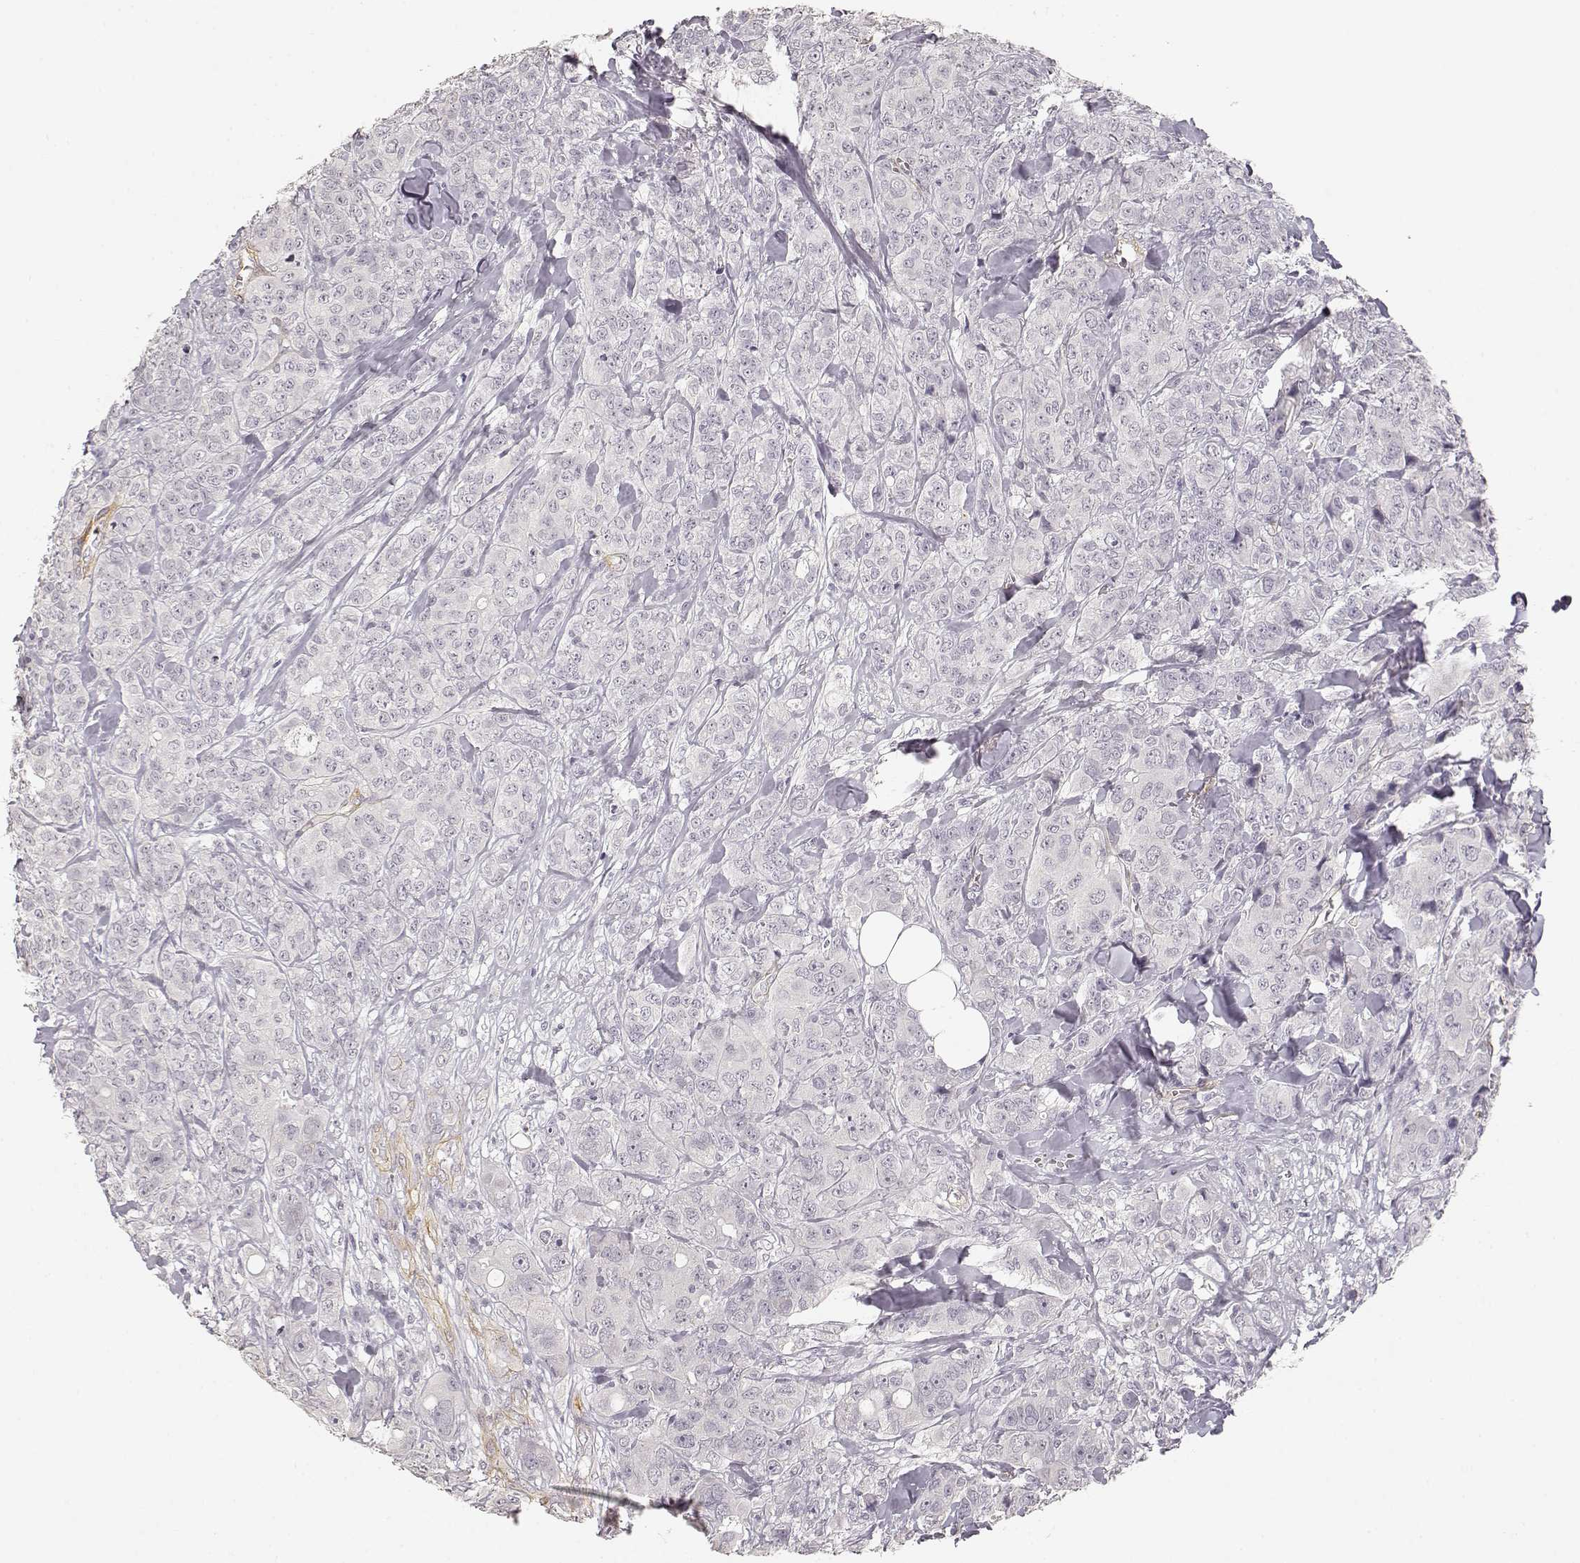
{"staining": {"intensity": "negative", "quantity": "none", "location": "none"}, "tissue": "breast cancer", "cell_type": "Tumor cells", "image_type": "cancer", "snomed": [{"axis": "morphology", "description": "Duct carcinoma"}, {"axis": "topography", "description": "Breast"}], "caption": "High magnification brightfield microscopy of breast cancer stained with DAB (3,3'-diaminobenzidine) (brown) and counterstained with hematoxylin (blue): tumor cells show no significant staining.", "gene": "LAMA4", "patient": {"sex": "female", "age": 43}}